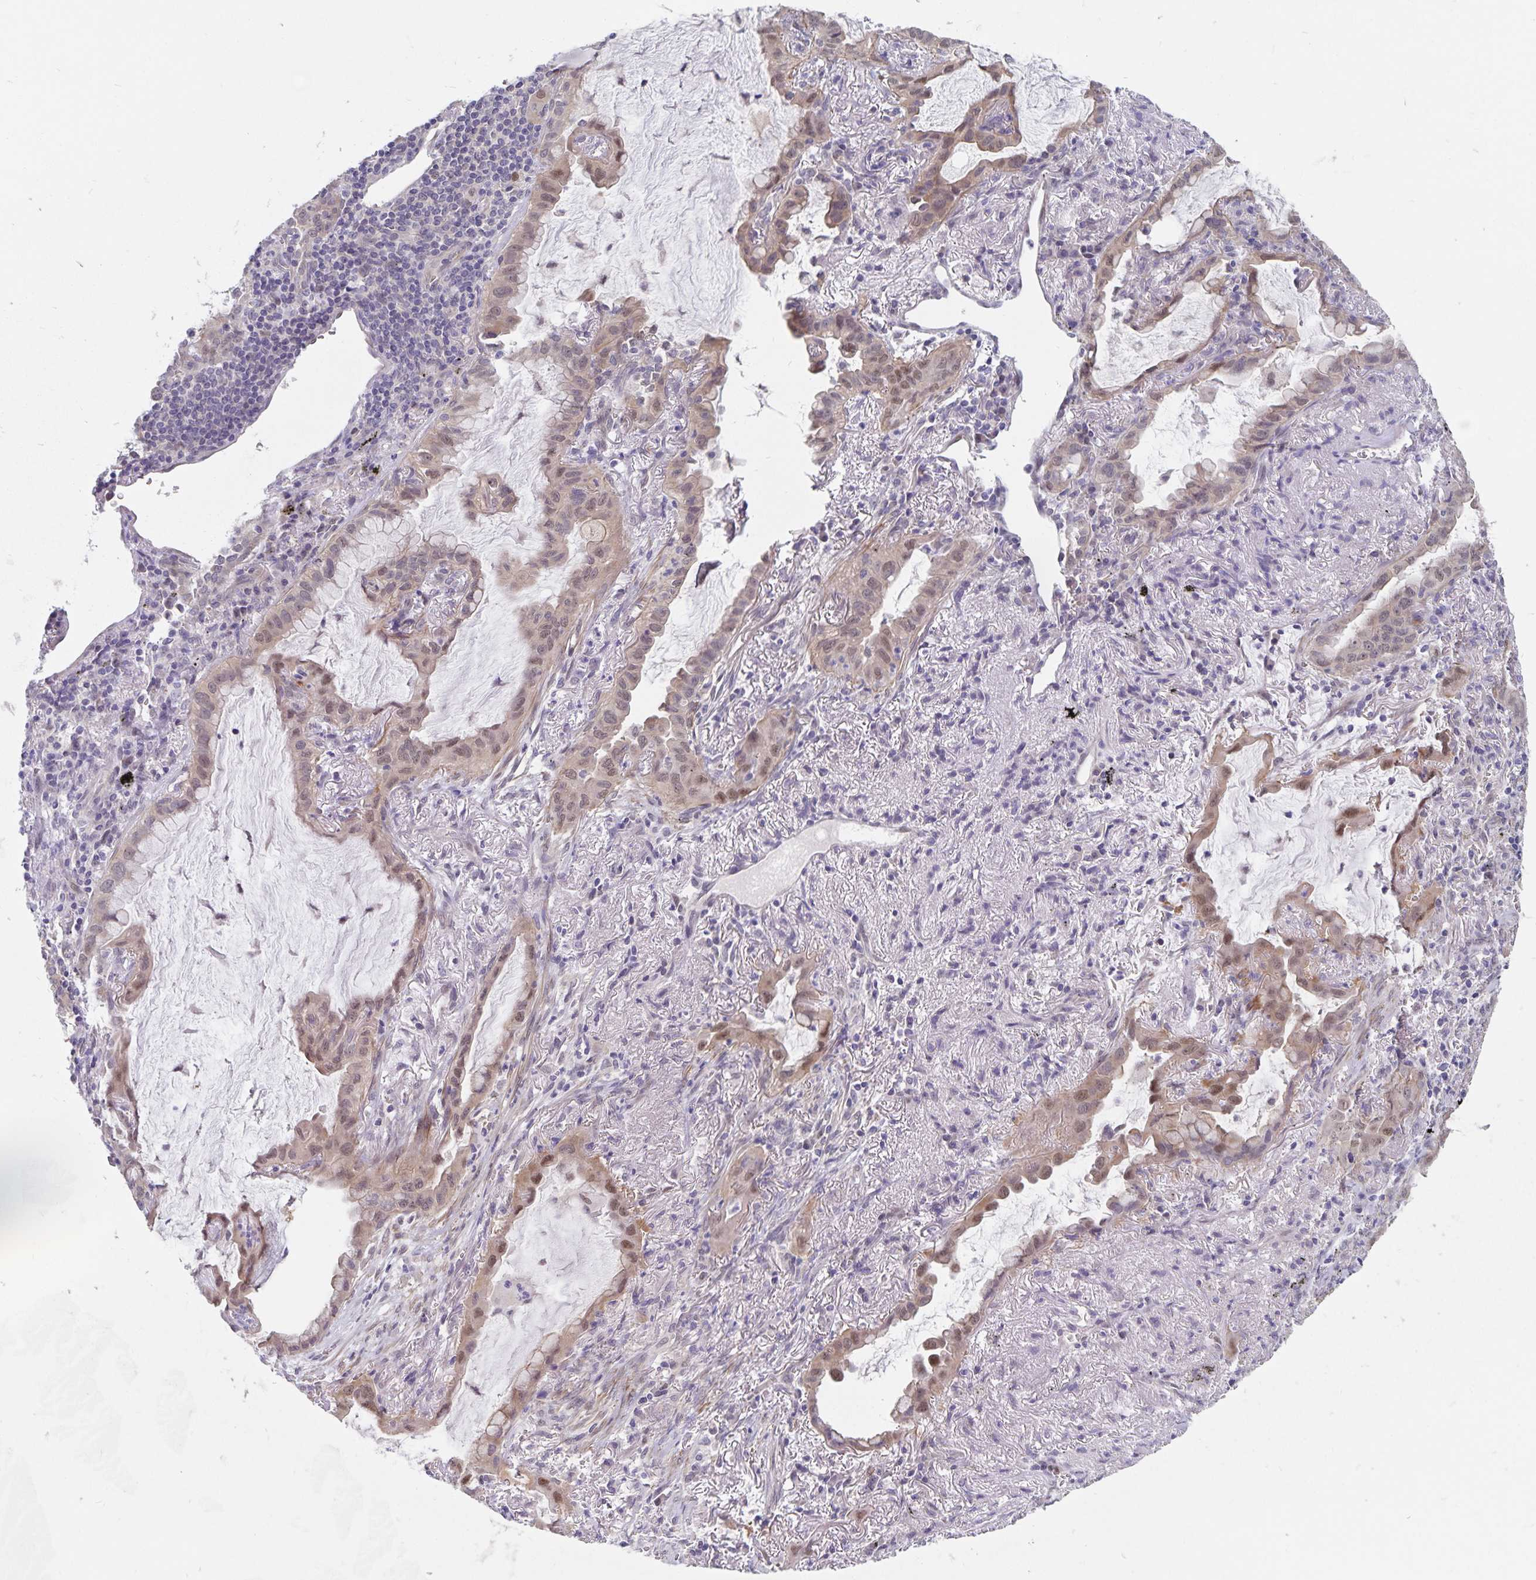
{"staining": {"intensity": "weak", "quantity": ">75%", "location": "cytoplasmic/membranous,nuclear"}, "tissue": "lung cancer", "cell_type": "Tumor cells", "image_type": "cancer", "snomed": [{"axis": "morphology", "description": "Adenocarcinoma, NOS"}, {"axis": "topography", "description": "Lung"}], "caption": "Protein staining reveals weak cytoplasmic/membranous and nuclear positivity in approximately >75% of tumor cells in lung adenocarcinoma.", "gene": "BAG6", "patient": {"sex": "male", "age": 65}}